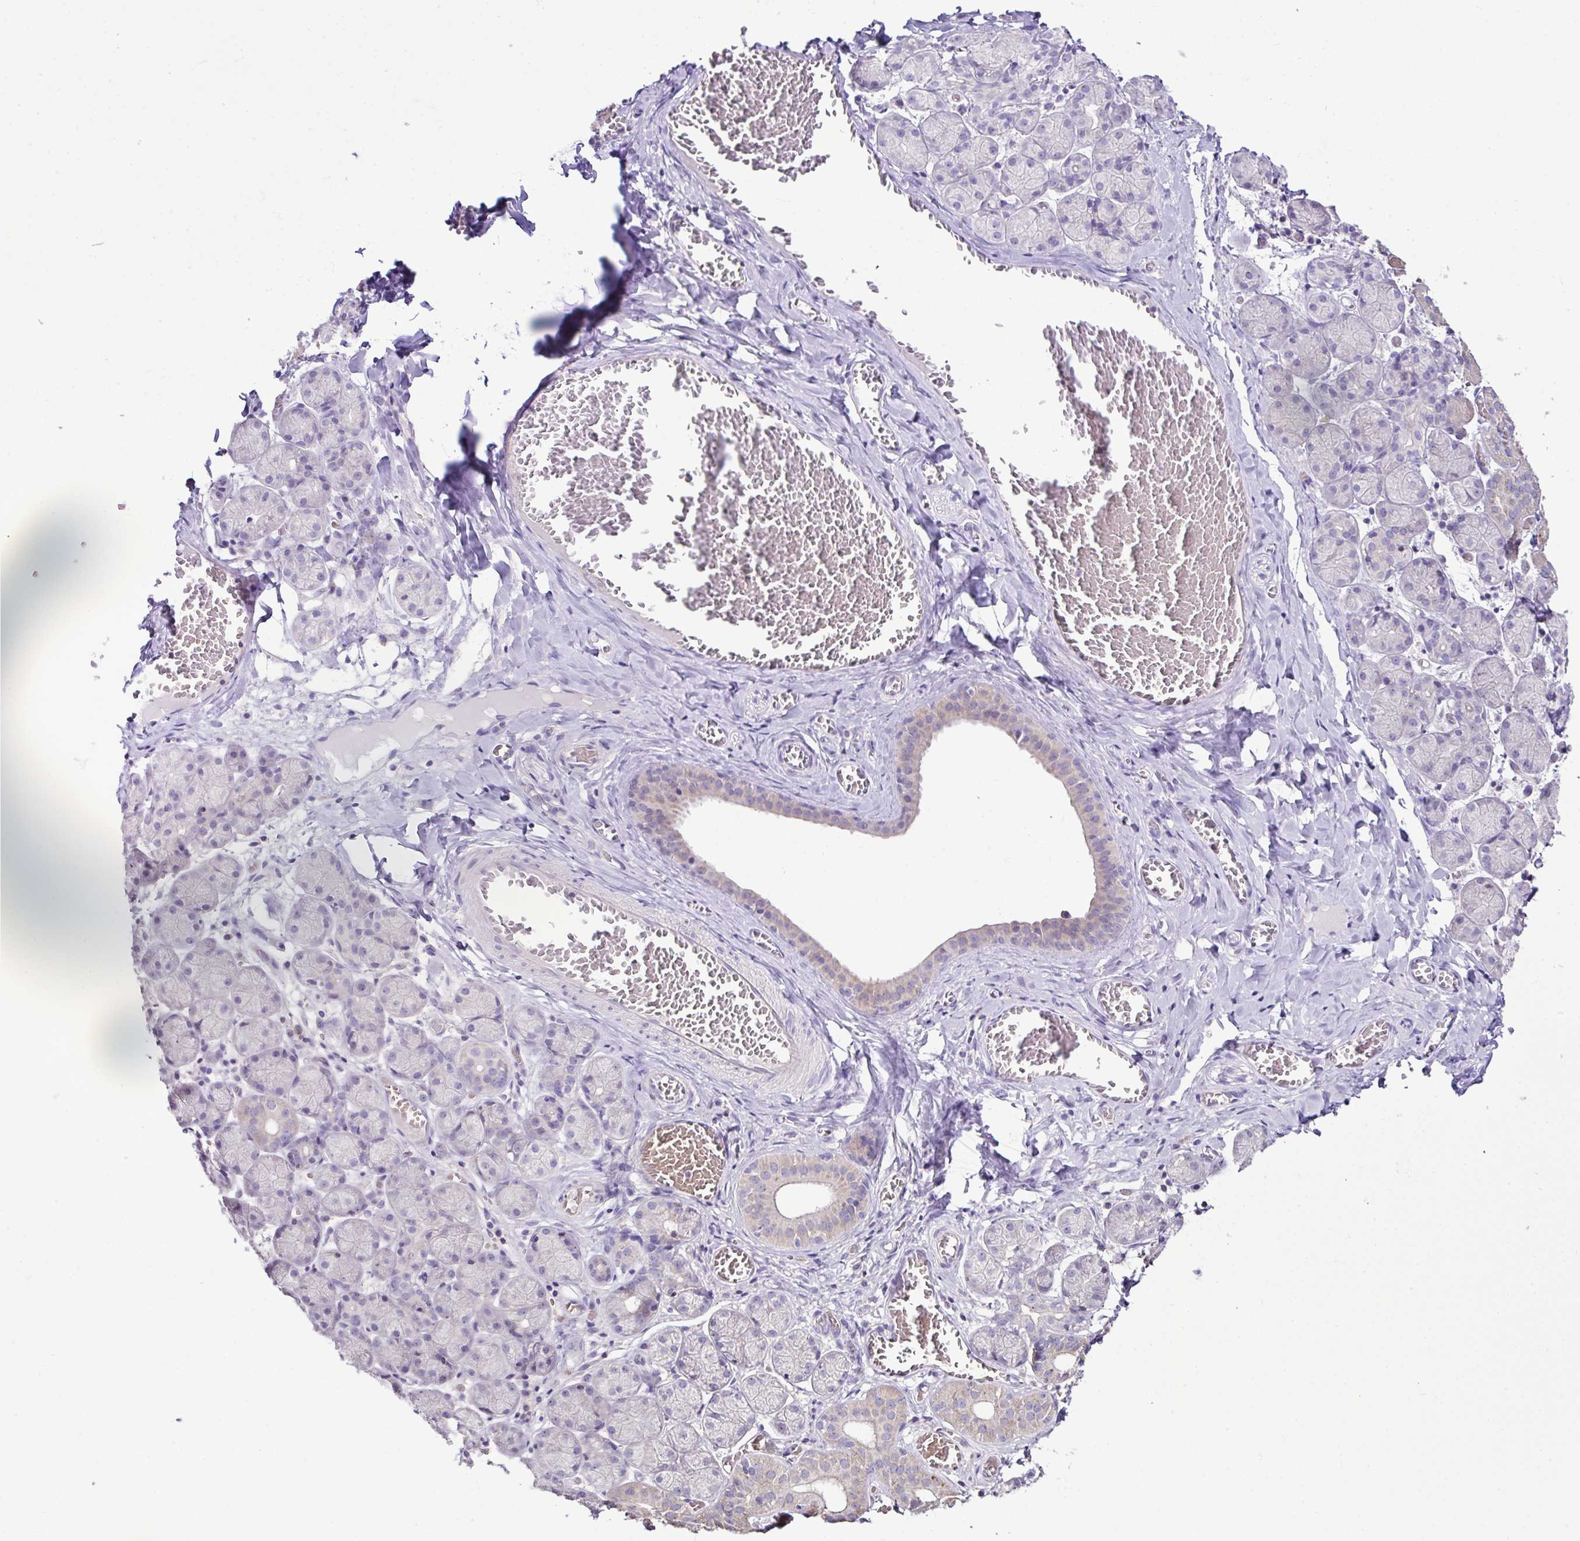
{"staining": {"intensity": "weak", "quantity": "<25%", "location": "cytoplasmic/membranous"}, "tissue": "salivary gland", "cell_type": "Glandular cells", "image_type": "normal", "snomed": [{"axis": "morphology", "description": "Normal tissue, NOS"}, {"axis": "topography", "description": "Salivary gland"}], "caption": "Immunohistochemistry image of normal salivary gland: salivary gland stained with DAB (3,3'-diaminobenzidine) demonstrates no significant protein expression in glandular cells. (DAB (3,3'-diaminobenzidine) immunohistochemistry (IHC) with hematoxylin counter stain).", "gene": "D2HGDH", "patient": {"sex": "female", "age": 24}}